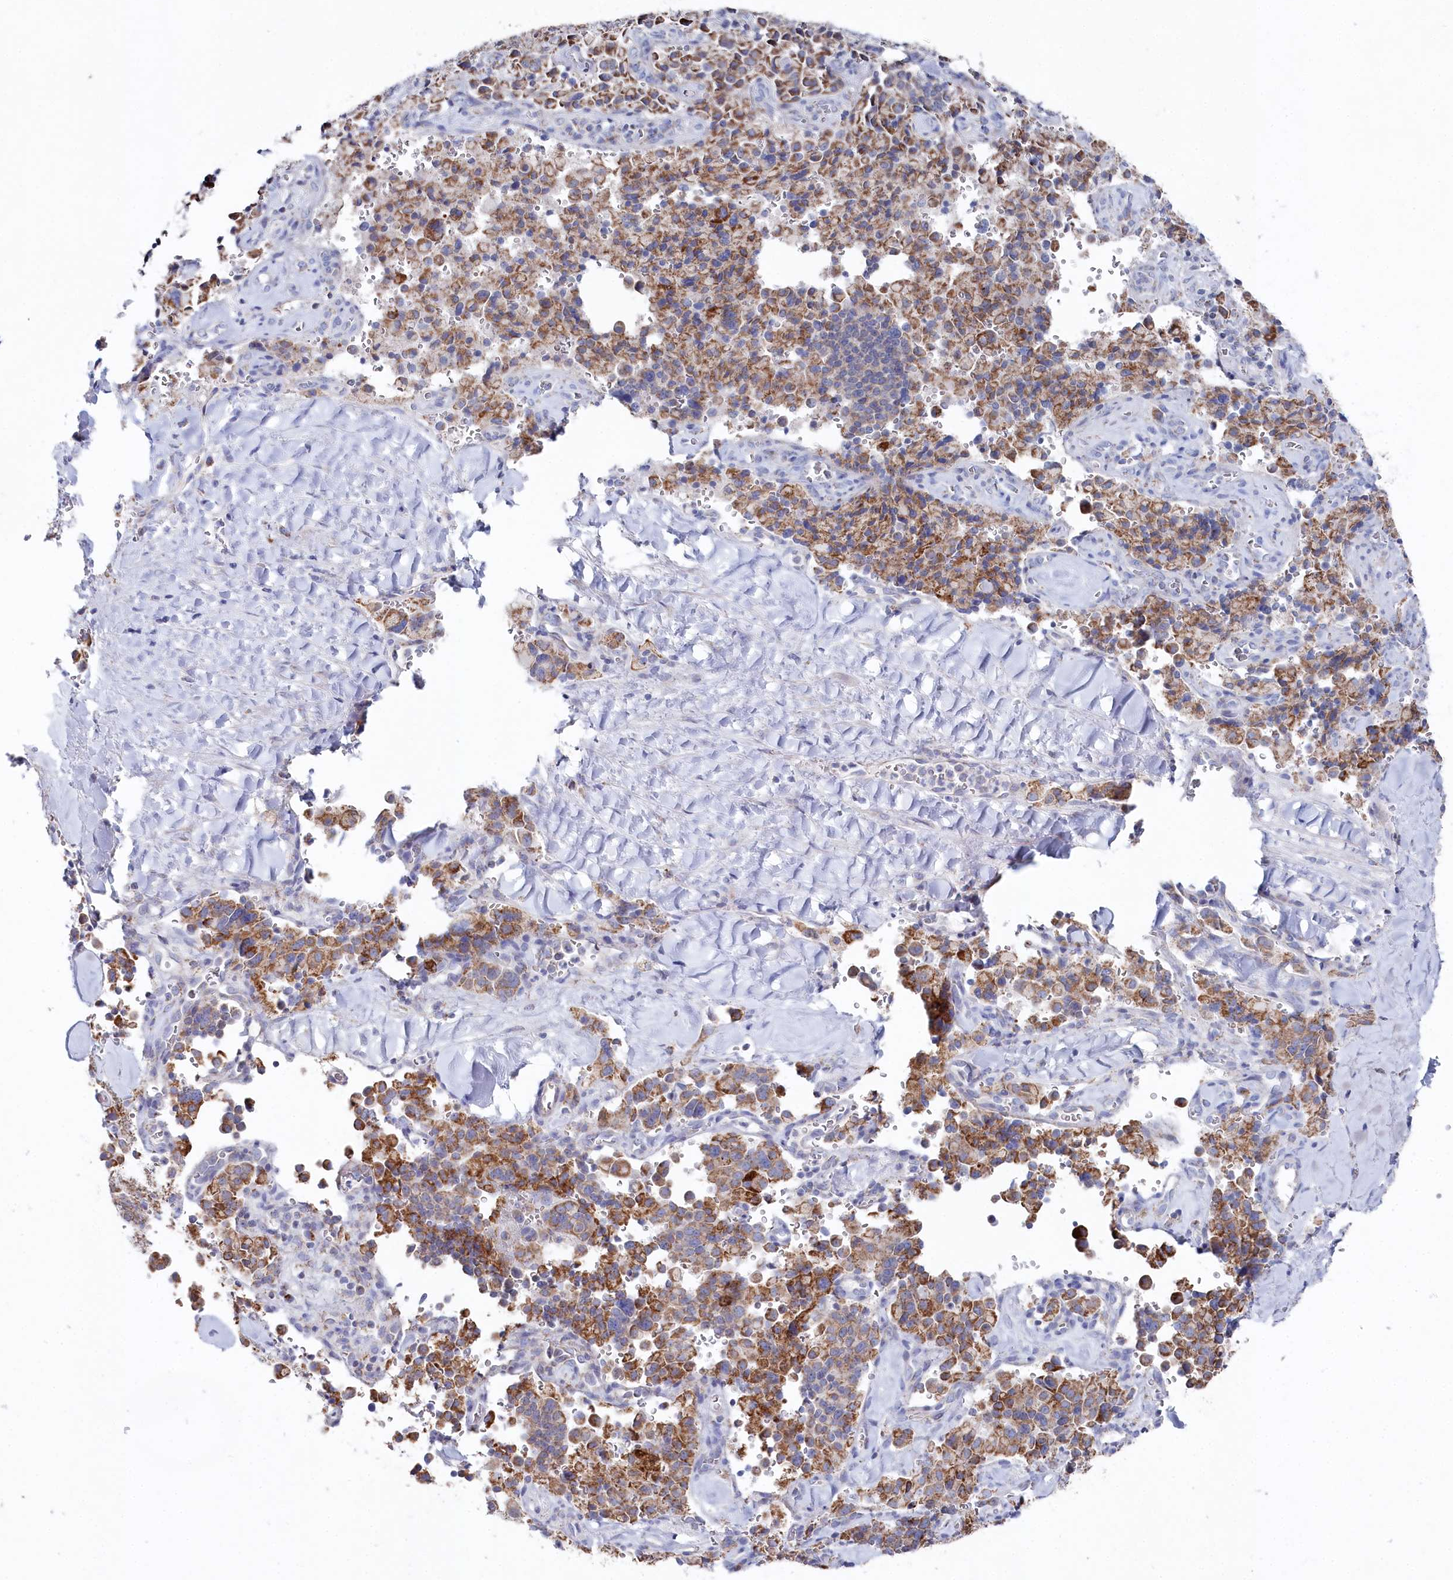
{"staining": {"intensity": "moderate", "quantity": ">75%", "location": "cytoplasmic/membranous"}, "tissue": "pancreatic cancer", "cell_type": "Tumor cells", "image_type": "cancer", "snomed": [{"axis": "morphology", "description": "Adenocarcinoma, NOS"}, {"axis": "topography", "description": "Pancreas"}], "caption": "Protein staining of adenocarcinoma (pancreatic) tissue exhibits moderate cytoplasmic/membranous positivity in approximately >75% of tumor cells.", "gene": "GLS2", "patient": {"sex": "male", "age": 65}}